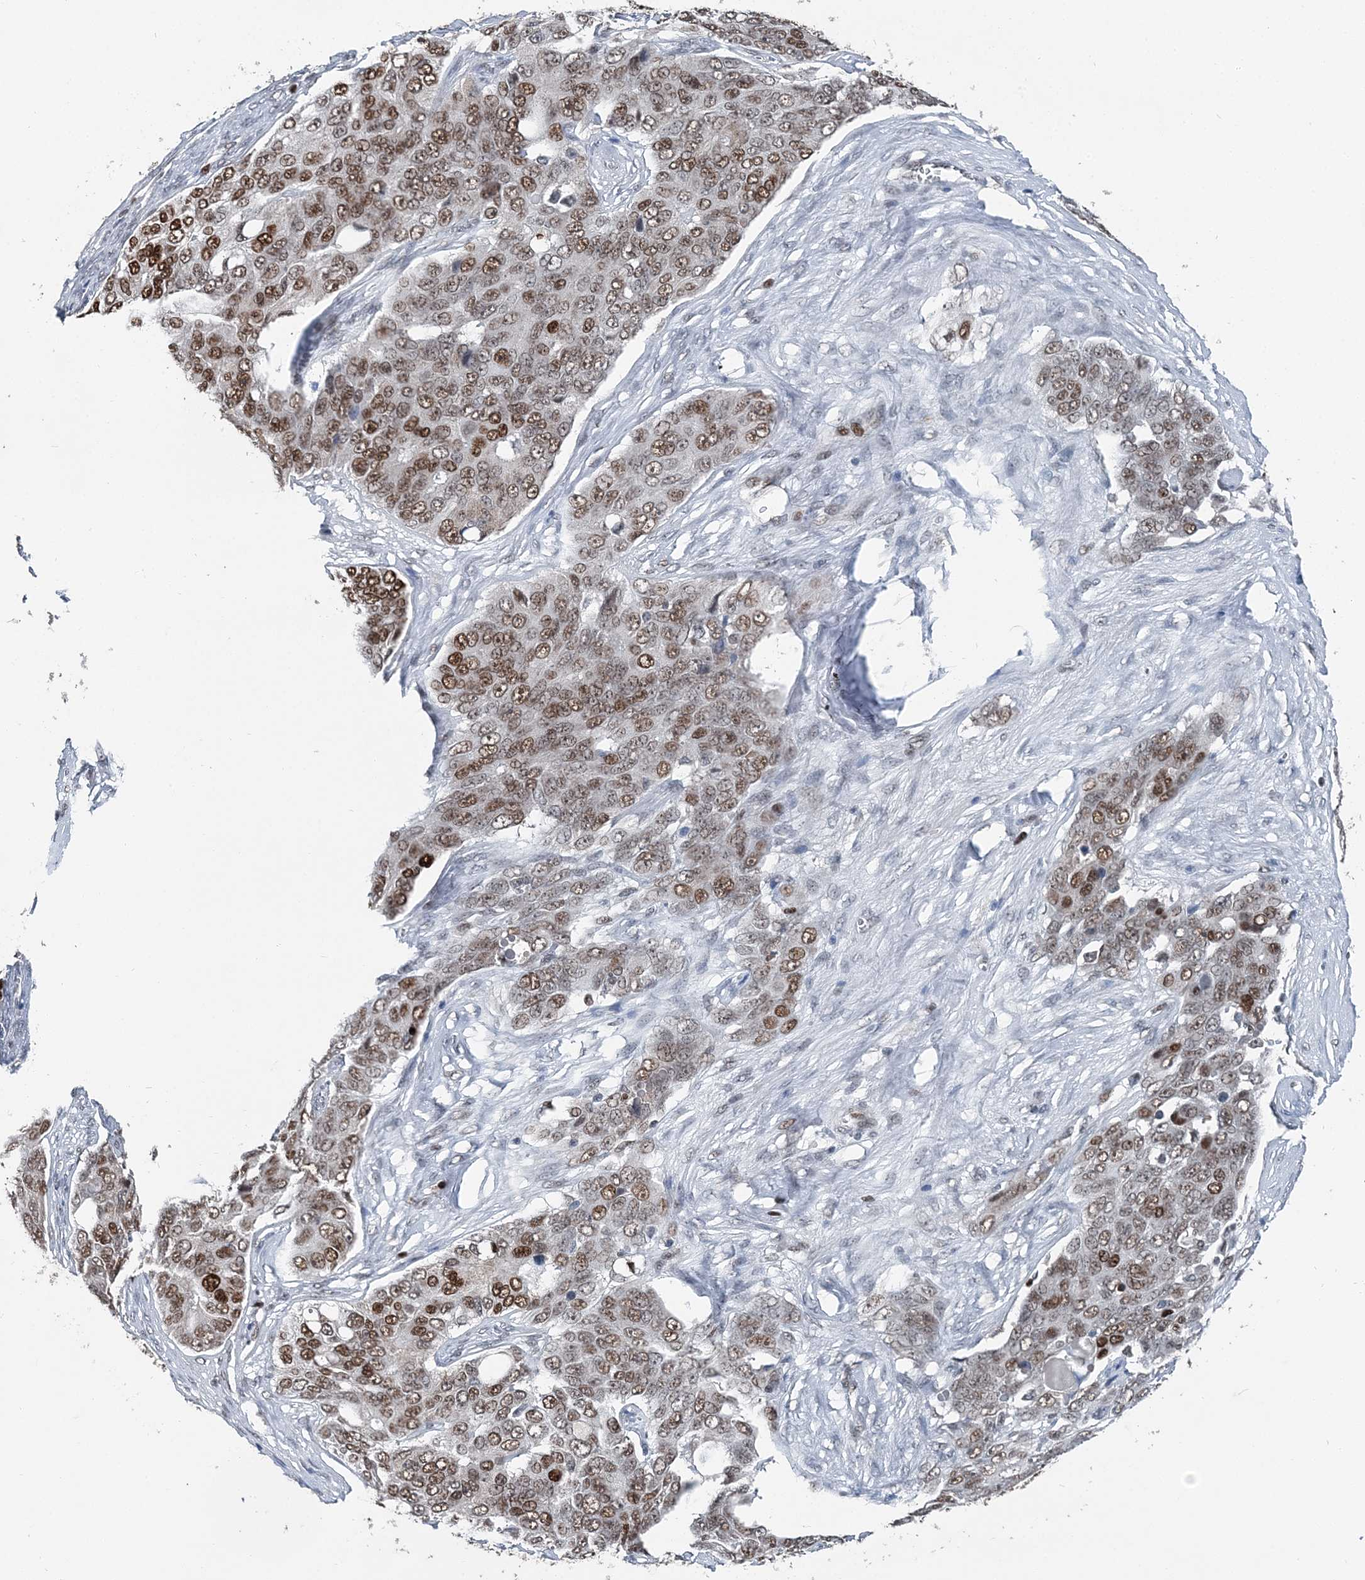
{"staining": {"intensity": "moderate", "quantity": ">75%", "location": "nuclear"}, "tissue": "ovarian cancer", "cell_type": "Tumor cells", "image_type": "cancer", "snomed": [{"axis": "morphology", "description": "Carcinoma, endometroid"}, {"axis": "topography", "description": "Ovary"}], "caption": "The photomicrograph displays immunohistochemical staining of ovarian endometroid carcinoma. There is moderate nuclear positivity is seen in about >75% of tumor cells.", "gene": "HAT1", "patient": {"sex": "female", "age": 51}}